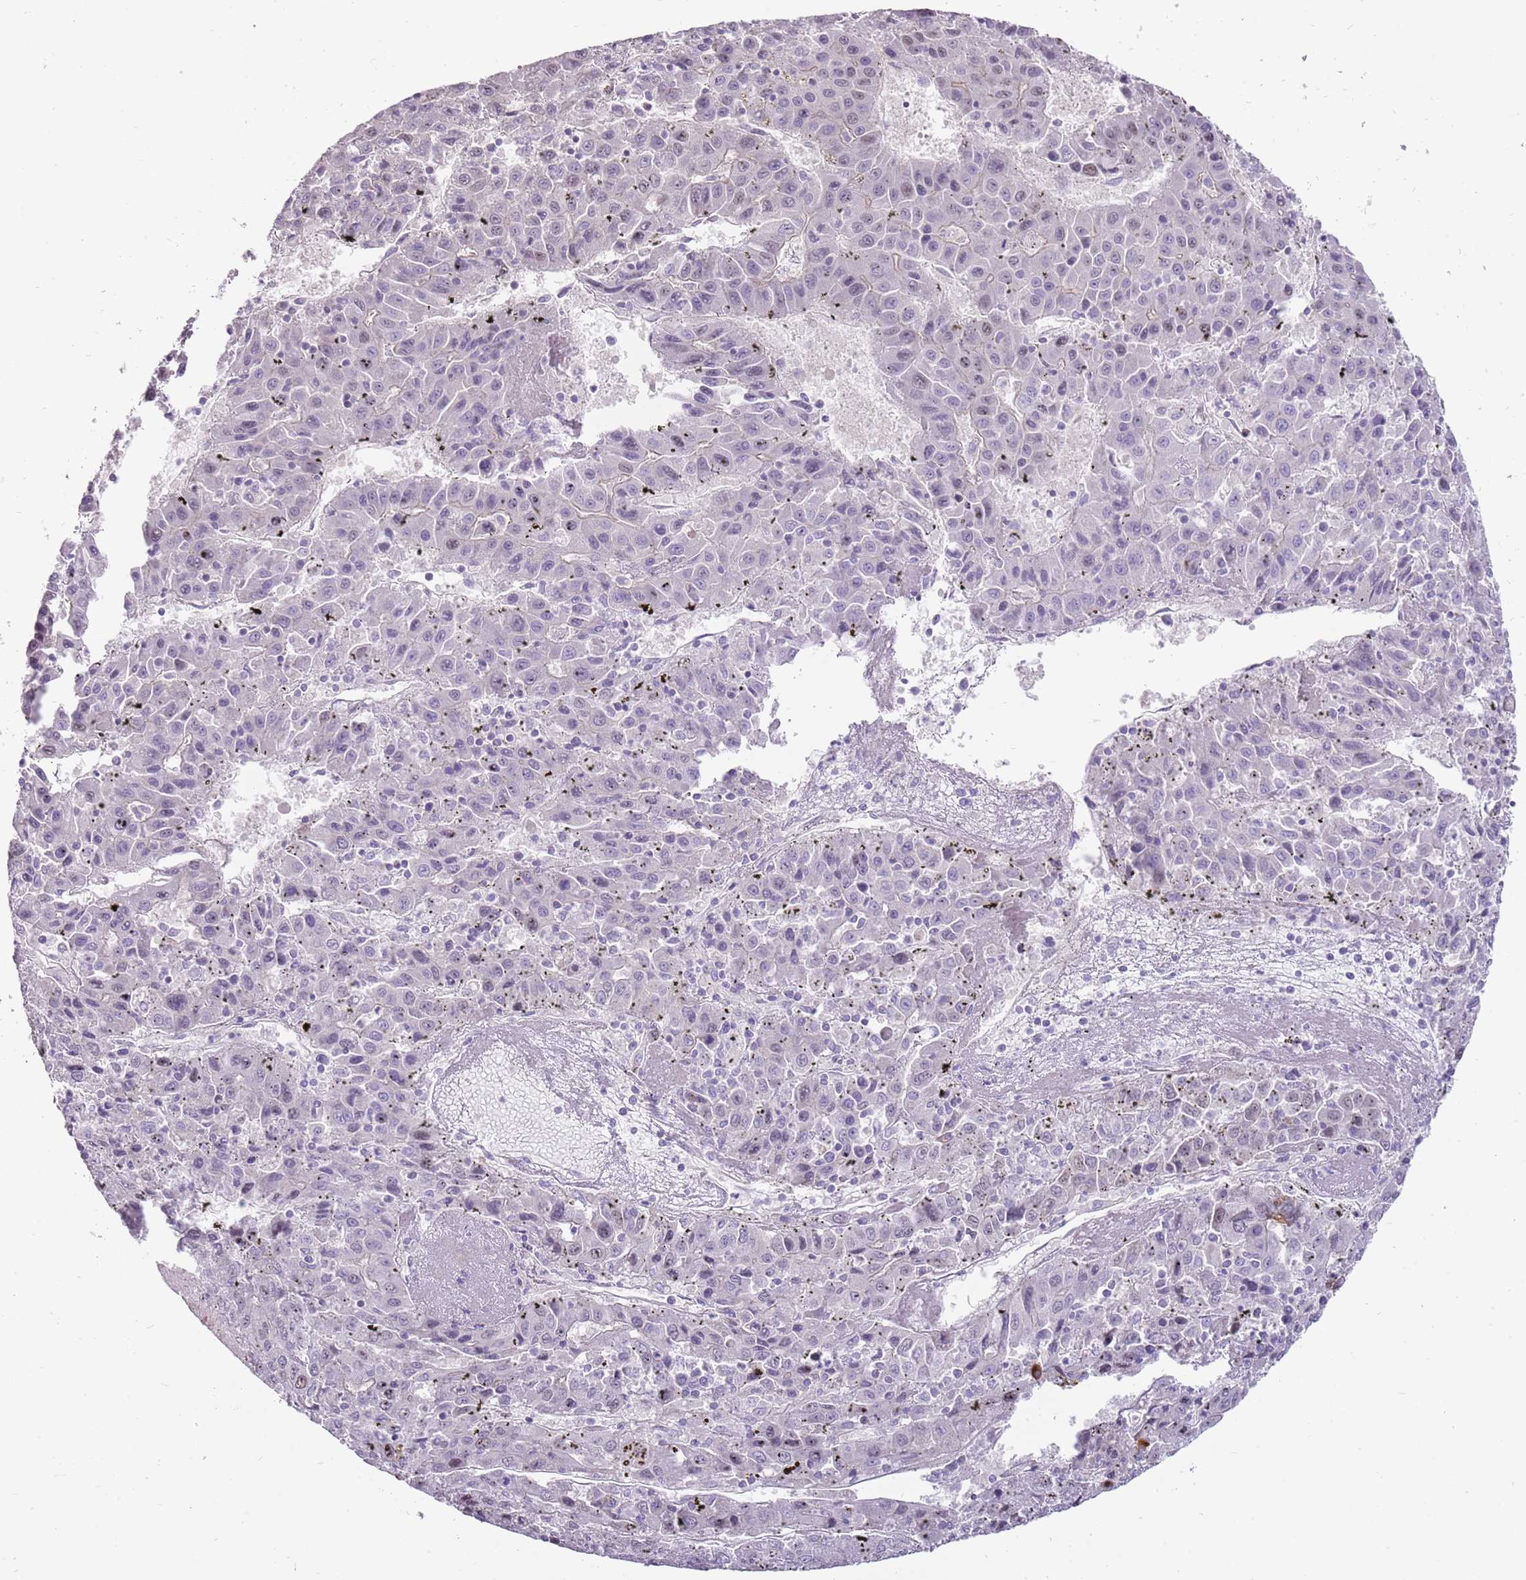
{"staining": {"intensity": "negative", "quantity": "none", "location": "none"}, "tissue": "liver cancer", "cell_type": "Tumor cells", "image_type": "cancer", "snomed": [{"axis": "morphology", "description": "Carcinoma, Hepatocellular, NOS"}, {"axis": "topography", "description": "Liver"}], "caption": "Hepatocellular carcinoma (liver) was stained to show a protein in brown. There is no significant positivity in tumor cells. (DAB (3,3'-diaminobenzidine) immunohistochemistry (IHC) with hematoxylin counter stain).", "gene": "MCUB", "patient": {"sex": "female", "age": 53}}